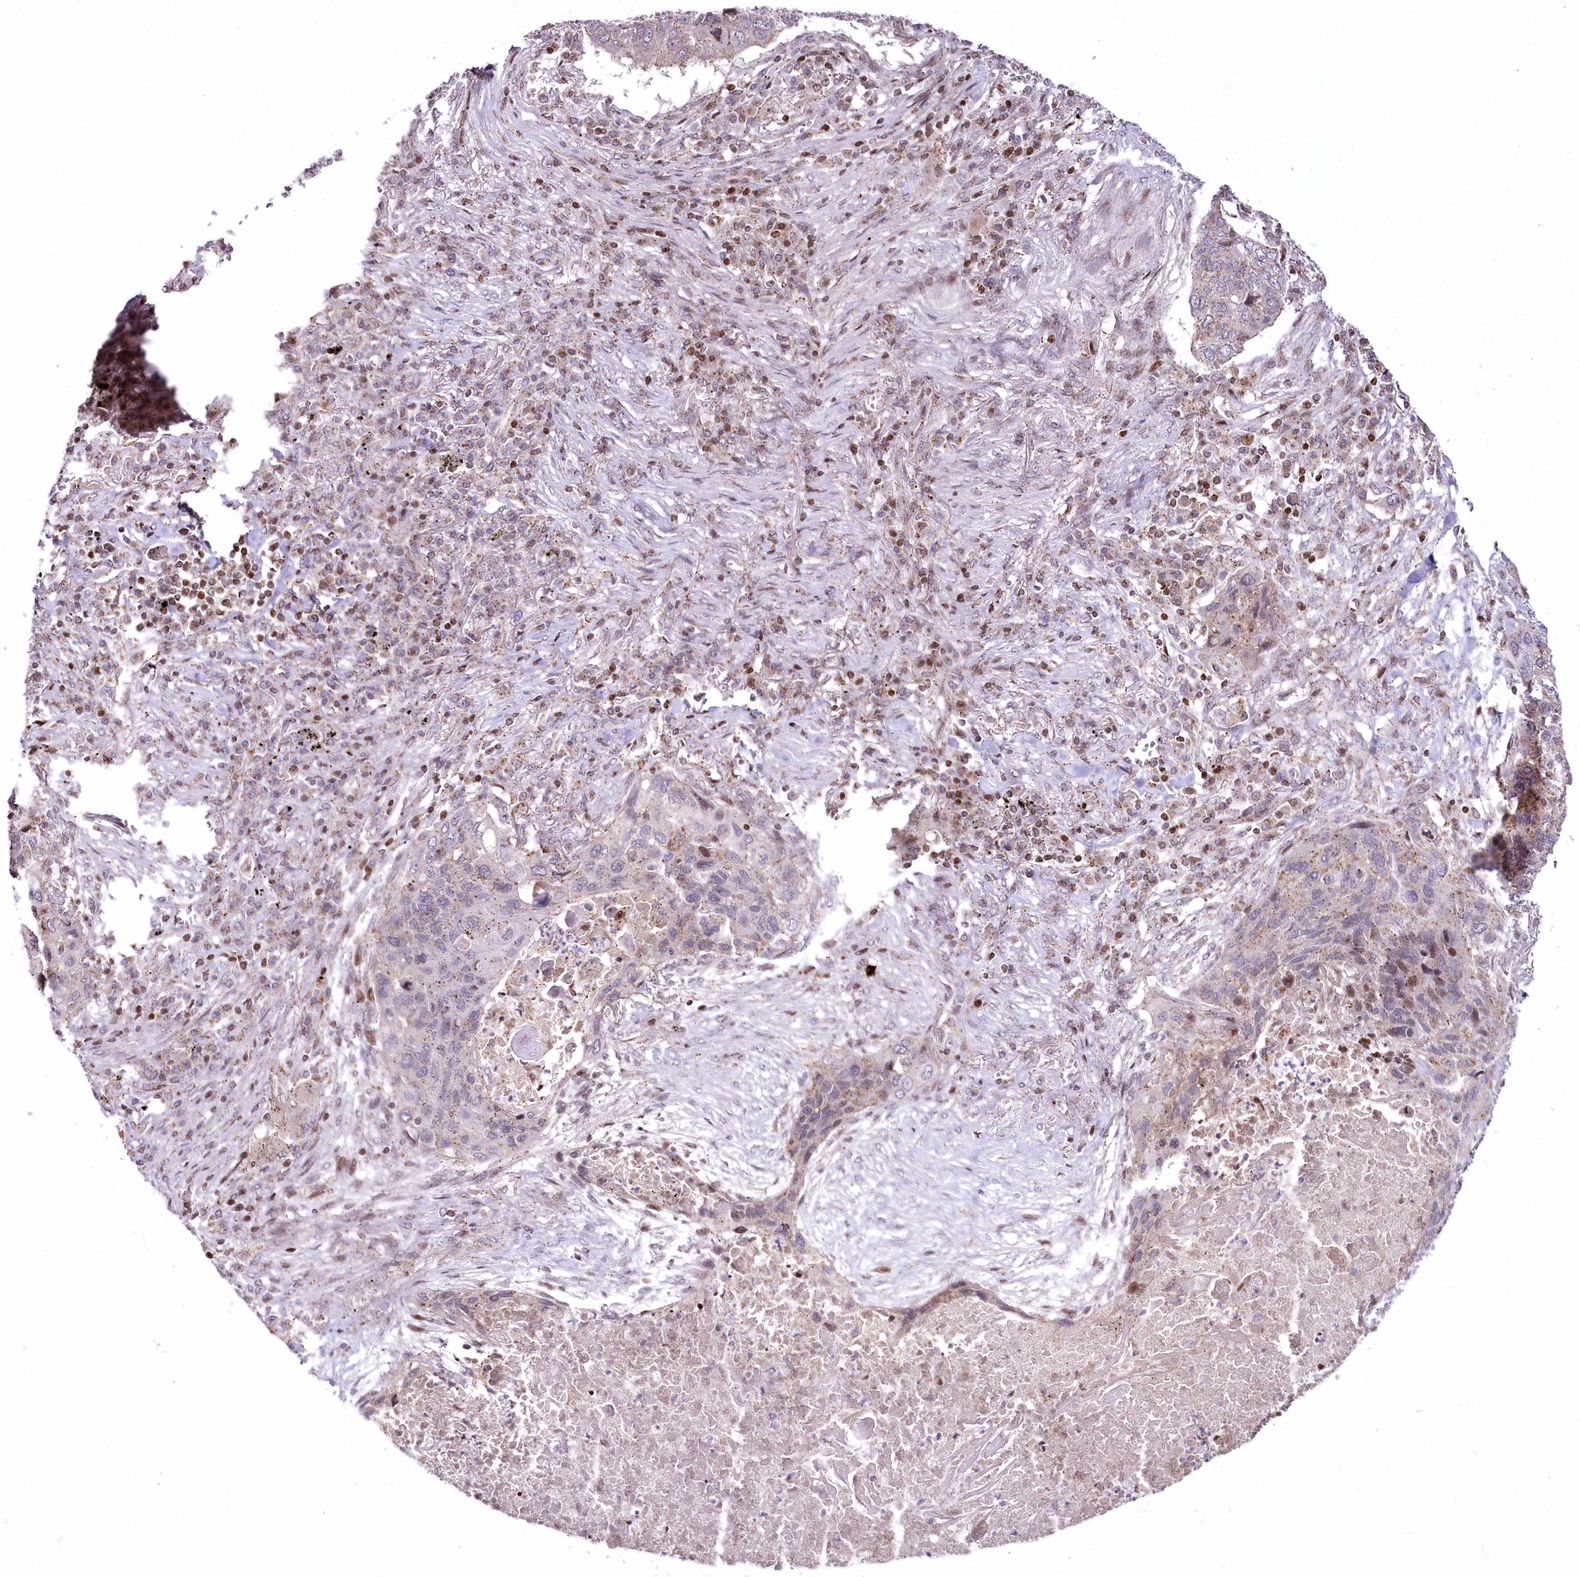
{"staining": {"intensity": "weak", "quantity": "<25%", "location": "cytoplasmic/membranous"}, "tissue": "lung cancer", "cell_type": "Tumor cells", "image_type": "cancer", "snomed": [{"axis": "morphology", "description": "Squamous cell carcinoma, NOS"}, {"axis": "topography", "description": "Lung"}], "caption": "The photomicrograph displays no staining of tumor cells in lung cancer (squamous cell carcinoma).", "gene": "ZFYVE27", "patient": {"sex": "female", "age": 63}}